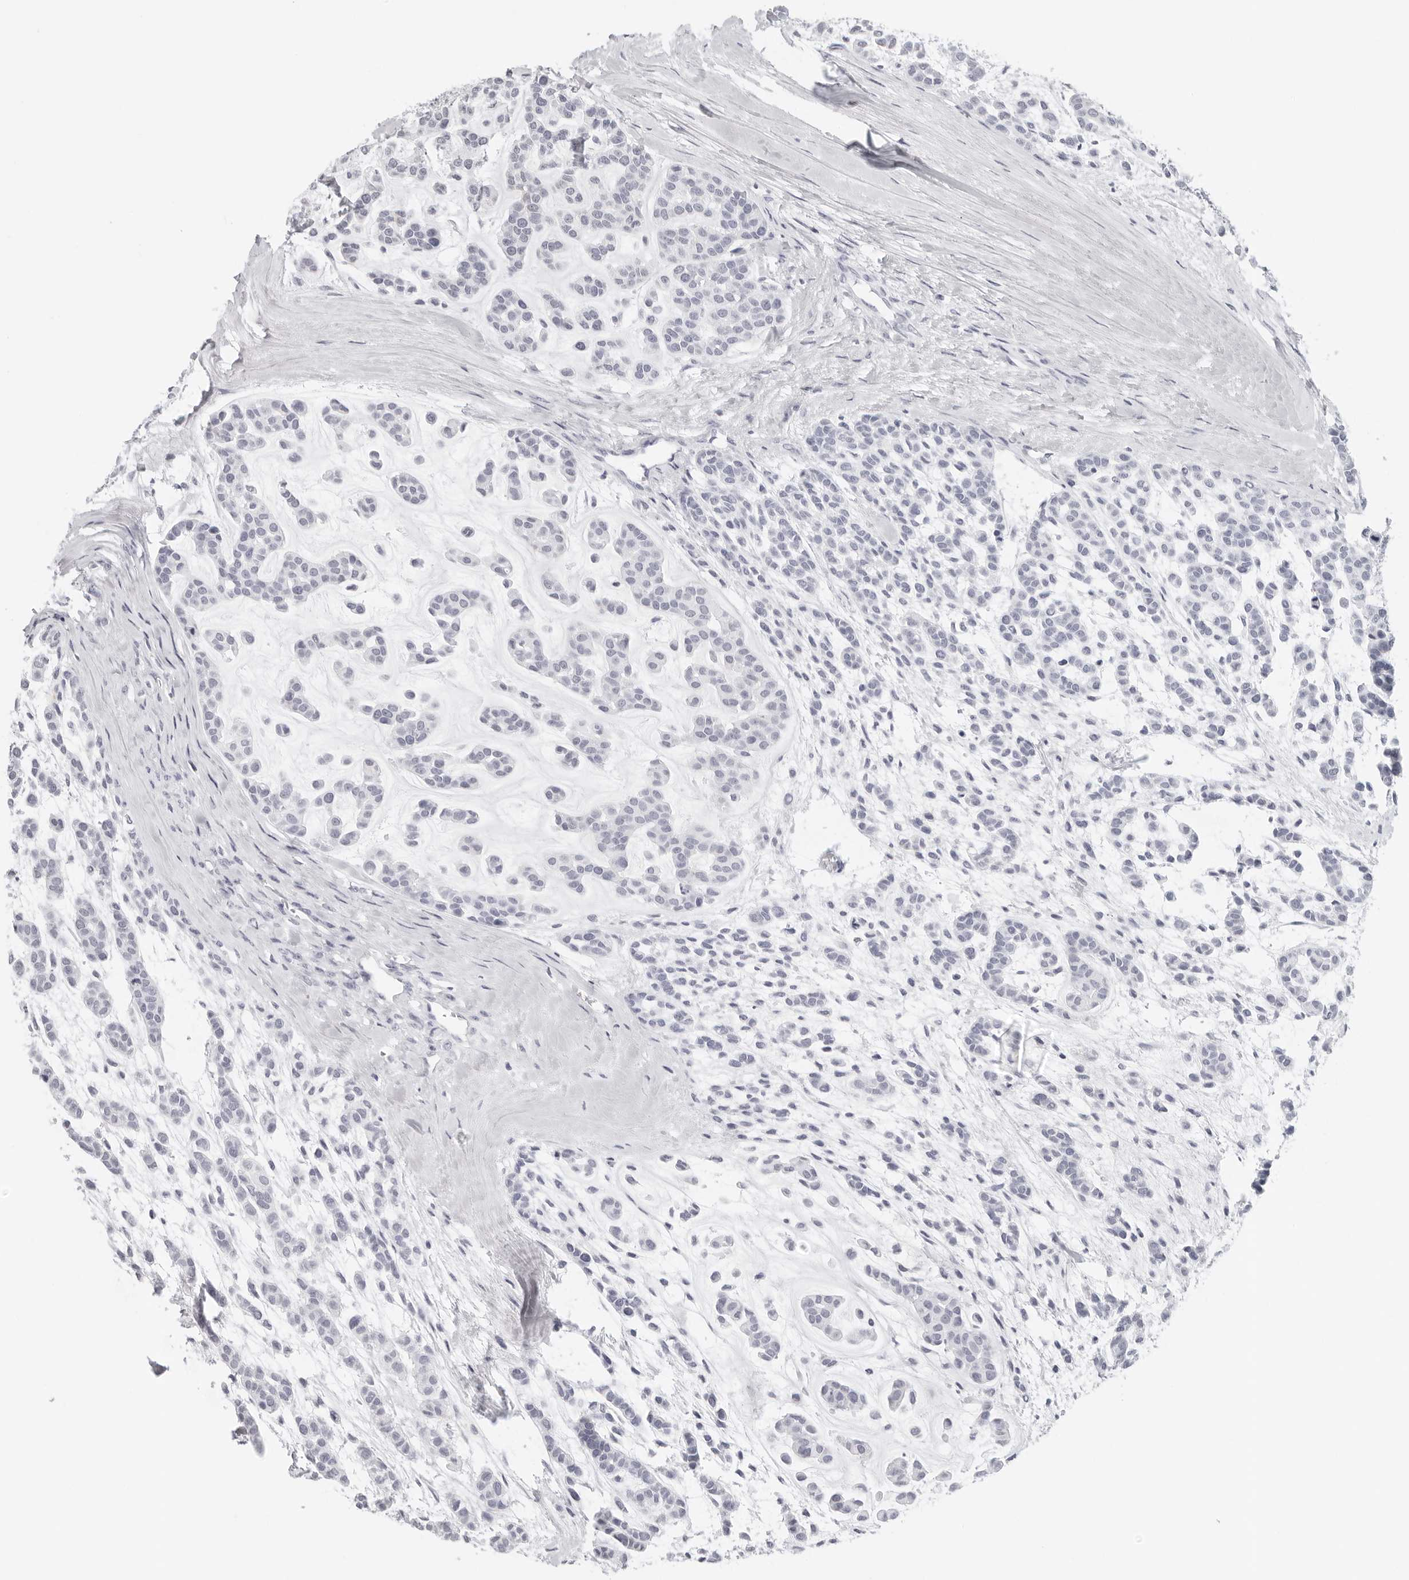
{"staining": {"intensity": "negative", "quantity": "none", "location": "none"}, "tissue": "head and neck cancer", "cell_type": "Tumor cells", "image_type": "cancer", "snomed": [{"axis": "morphology", "description": "Adenocarcinoma, NOS"}, {"axis": "morphology", "description": "Adenoma, NOS"}, {"axis": "topography", "description": "Head-Neck"}], "caption": "This is an immunohistochemistry photomicrograph of adenoma (head and neck). There is no staining in tumor cells.", "gene": "AGMAT", "patient": {"sex": "female", "age": 55}}